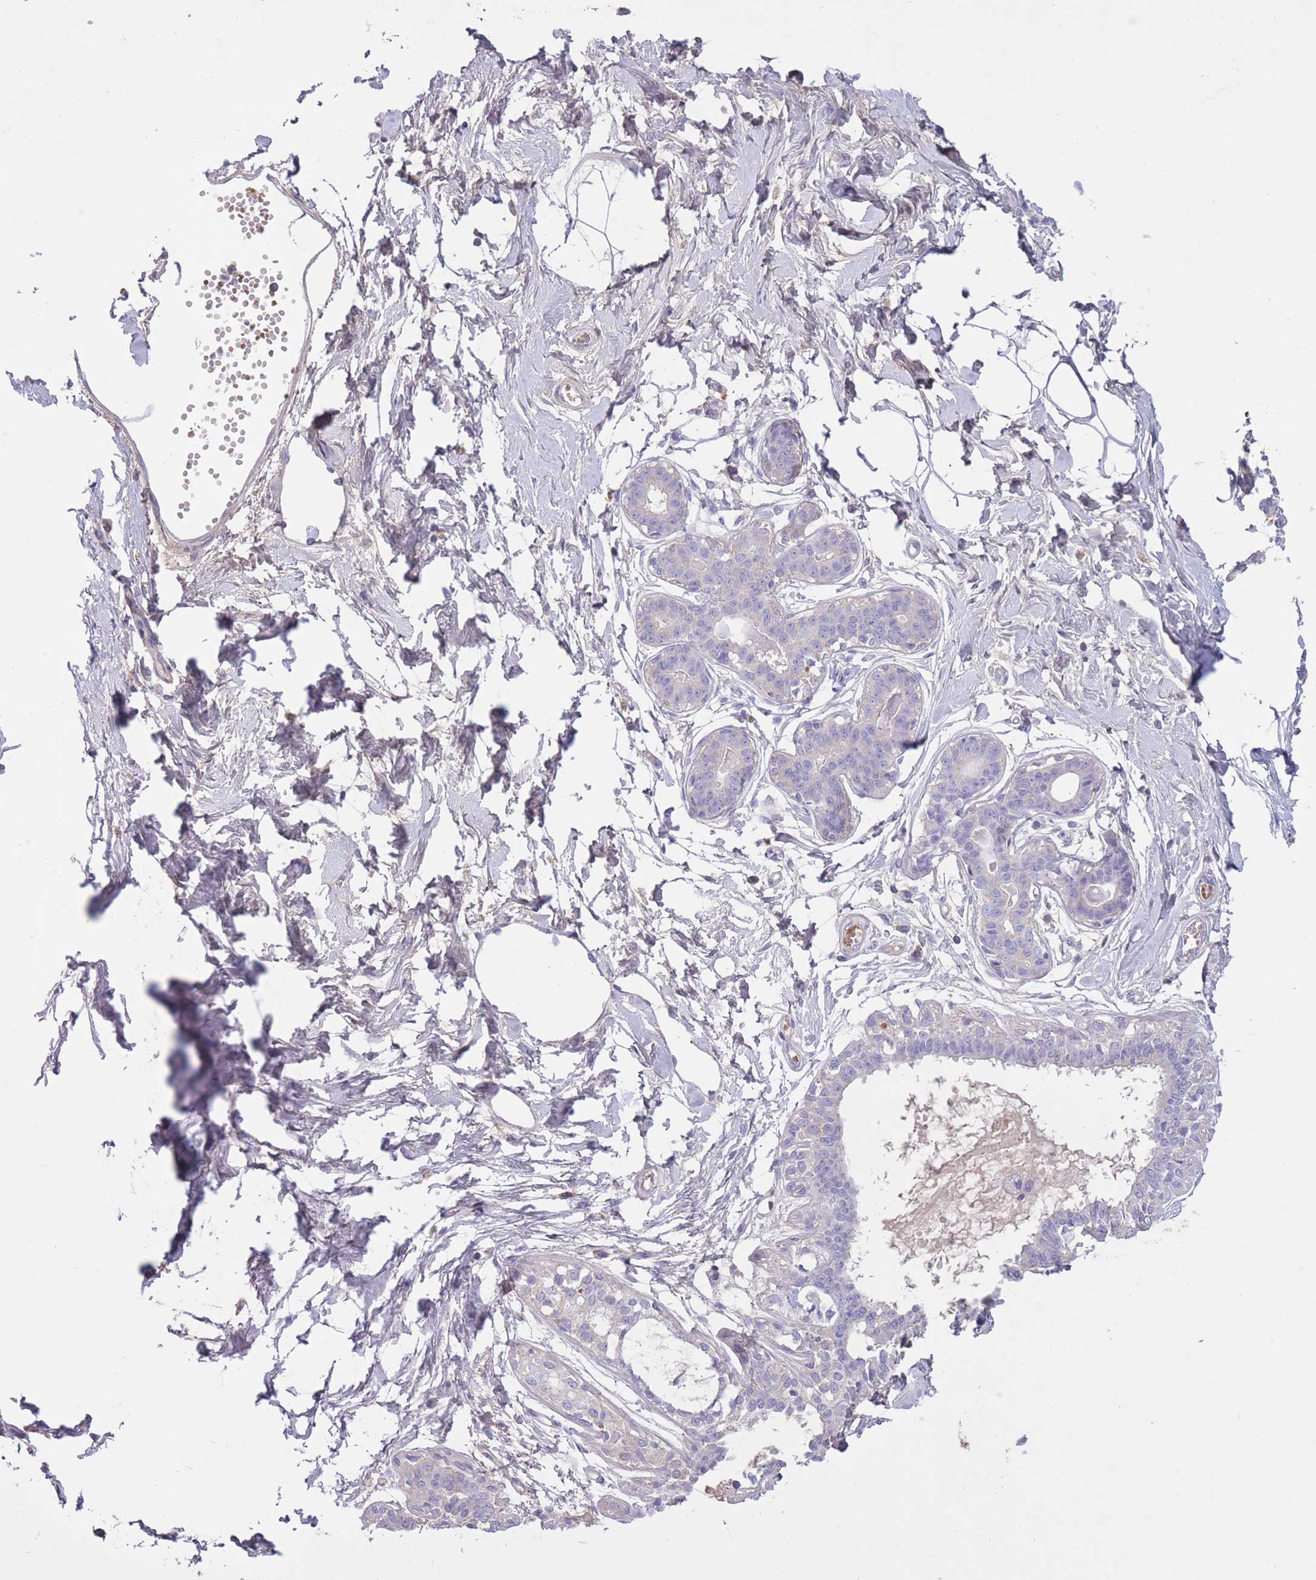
{"staining": {"intensity": "negative", "quantity": "none", "location": "none"}, "tissue": "breast", "cell_type": "Adipocytes", "image_type": "normal", "snomed": [{"axis": "morphology", "description": "Normal tissue, NOS"}, {"axis": "topography", "description": "Breast"}], "caption": "IHC micrograph of unremarkable breast: breast stained with DAB (3,3'-diaminobenzidine) shows no significant protein positivity in adipocytes.", "gene": "AP3S1", "patient": {"sex": "female", "age": 45}}